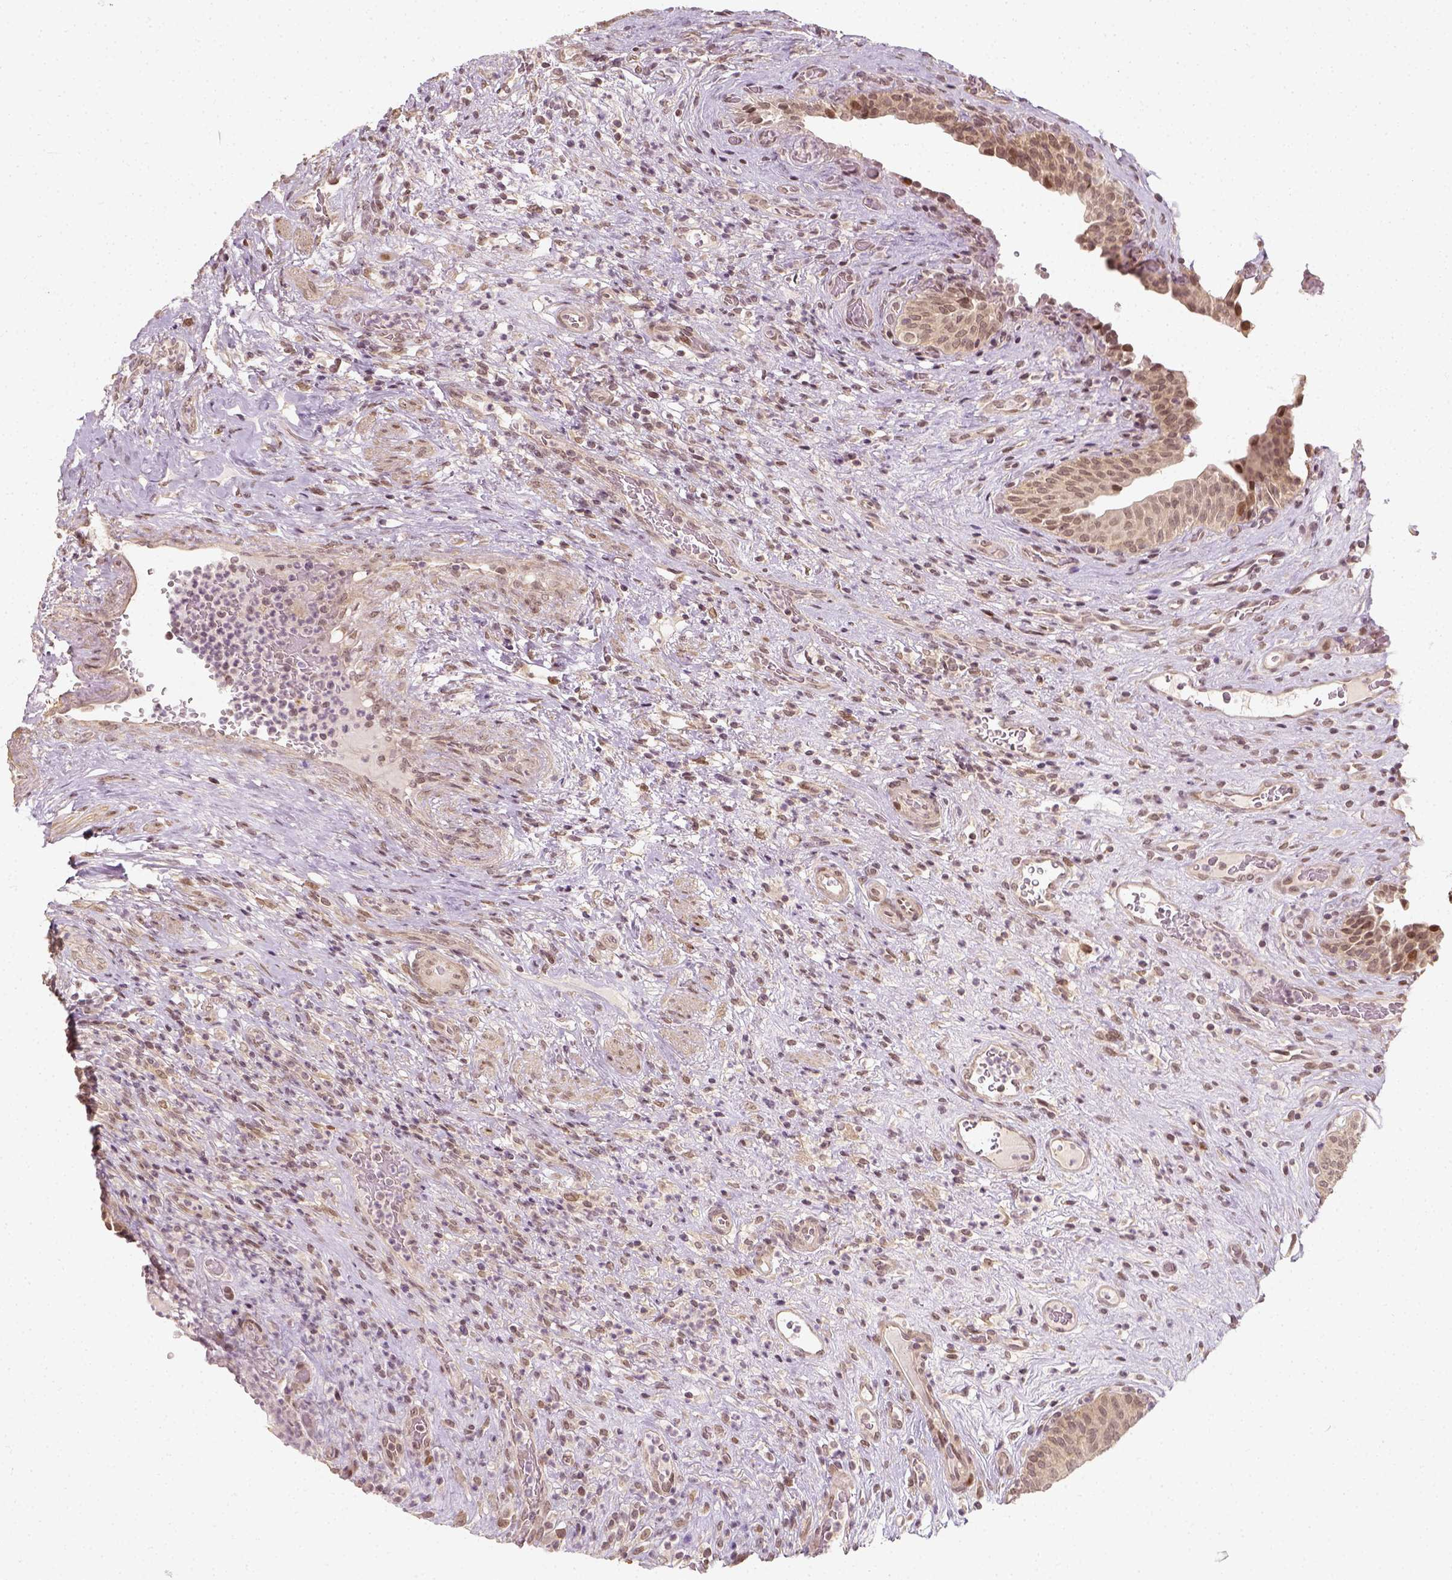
{"staining": {"intensity": "weak", "quantity": ">75%", "location": "cytoplasmic/membranous,nuclear"}, "tissue": "urinary bladder", "cell_type": "Urothelial cells", "image_type": "normal", "snomed": [{"axis": "morphology", "description": "Normal tissue, NOS"}, {"axis": "topography", "description": "Urinary bladder"}, {"axis": "topography", "description": "Peripheral nerve tissue"}], "caption": "Approximately >75% of urothelial cells in normal human urinary bladder display weak cytoplasmic/membranous,nuclear protein staining as visualized by brown immunohistochemical staining.", "gene": "ZMAT3", "patient": {"sex": "male", "age": 66}}